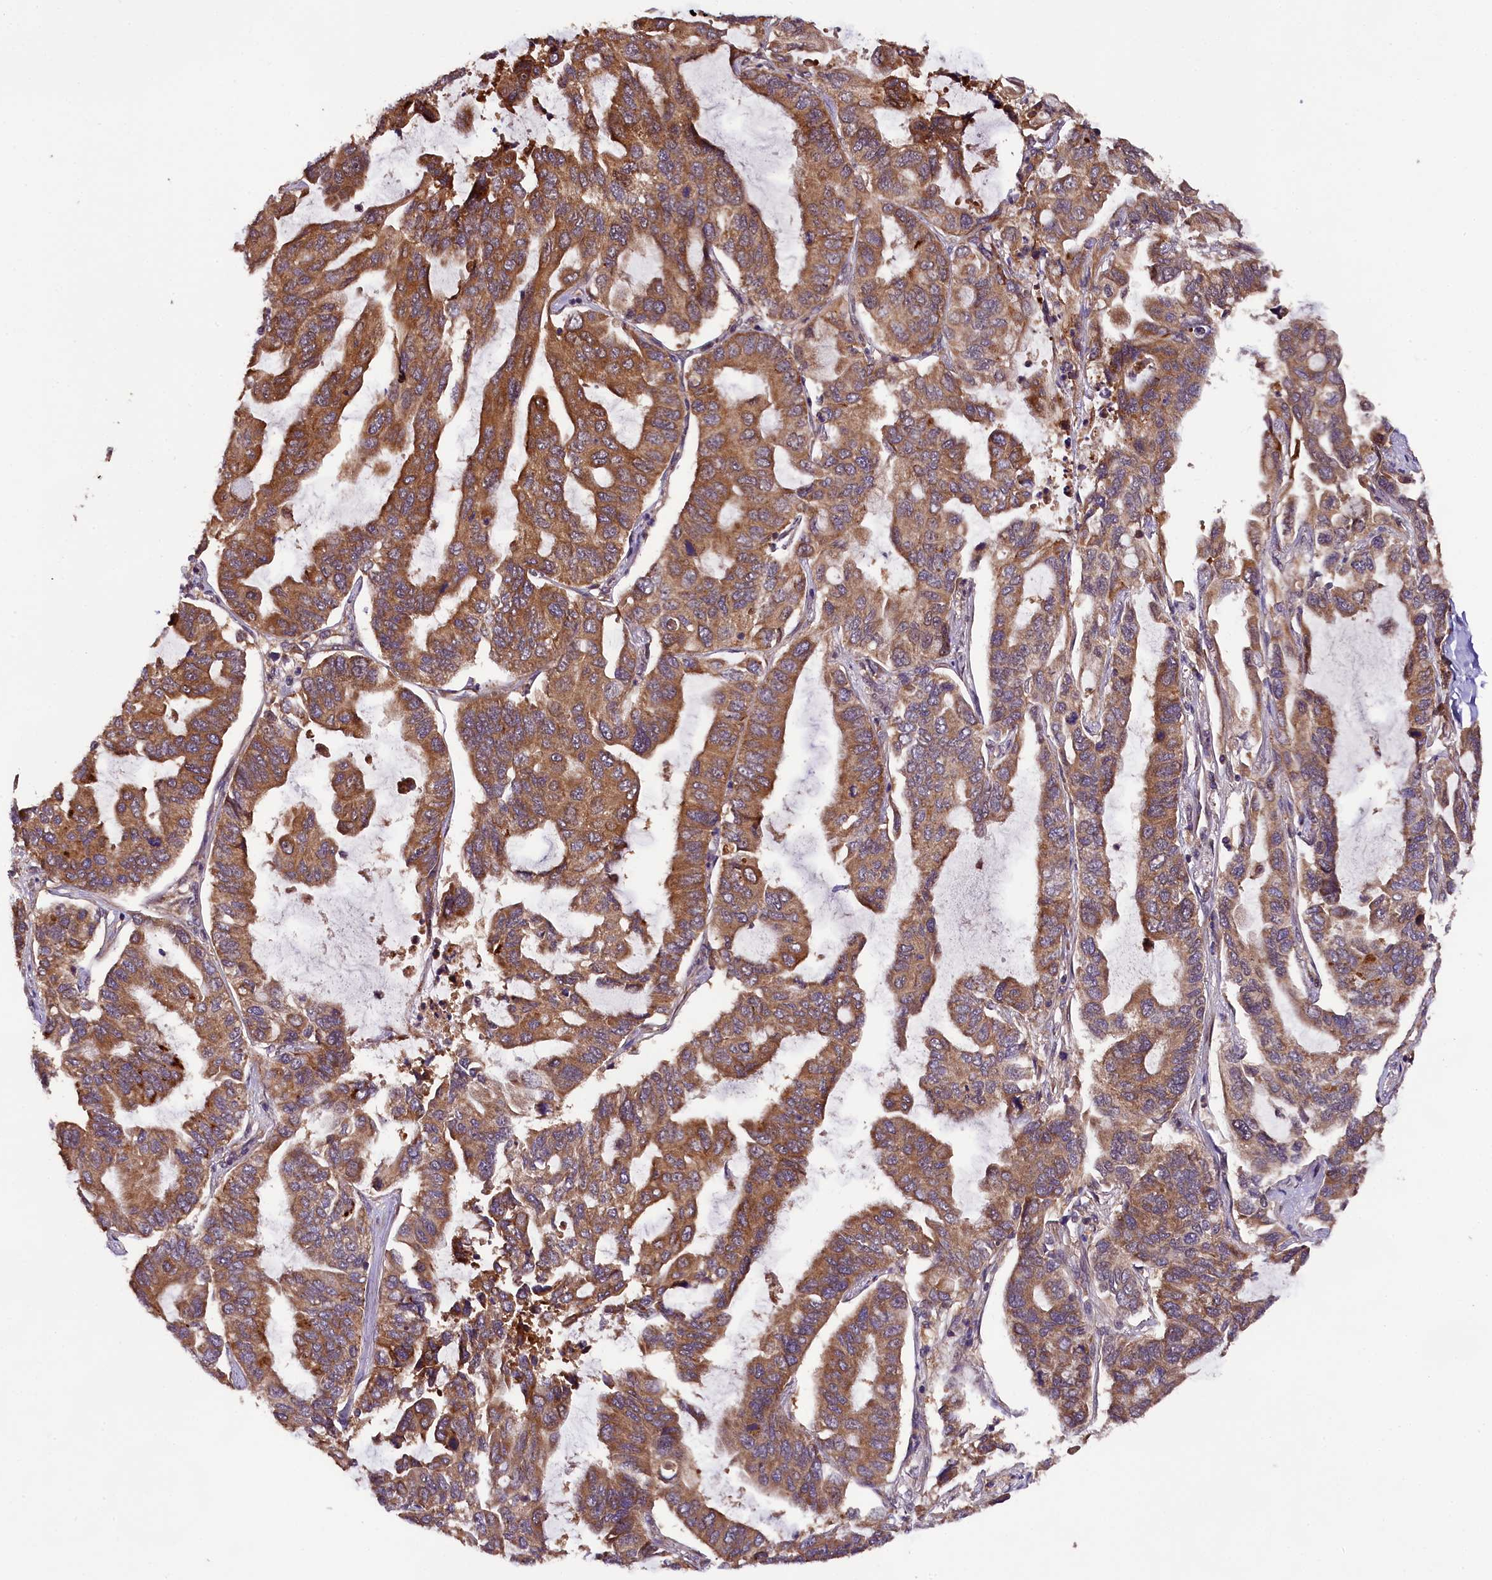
{"staining": {"intensity": "moderate", "quantity": ">75%", "location": "cytoplasmic/membranous"}, "tissue": "lung cancer", "cell_type": "Tumor cells", "image_type": "cancer", "snomed": [{"axis": "morphology", "description": "Adenocarcinoma, NOS"}, {"axis": "topography", "description": "Lung"}], "caption": "This image reveals IHC staining of lung cancer, with medium moderate cytoplasmic/membranous expression in approximately >75% of tumor cells.", "gene": "DOHH", "patient": {"sex": "male", "age": 64}}